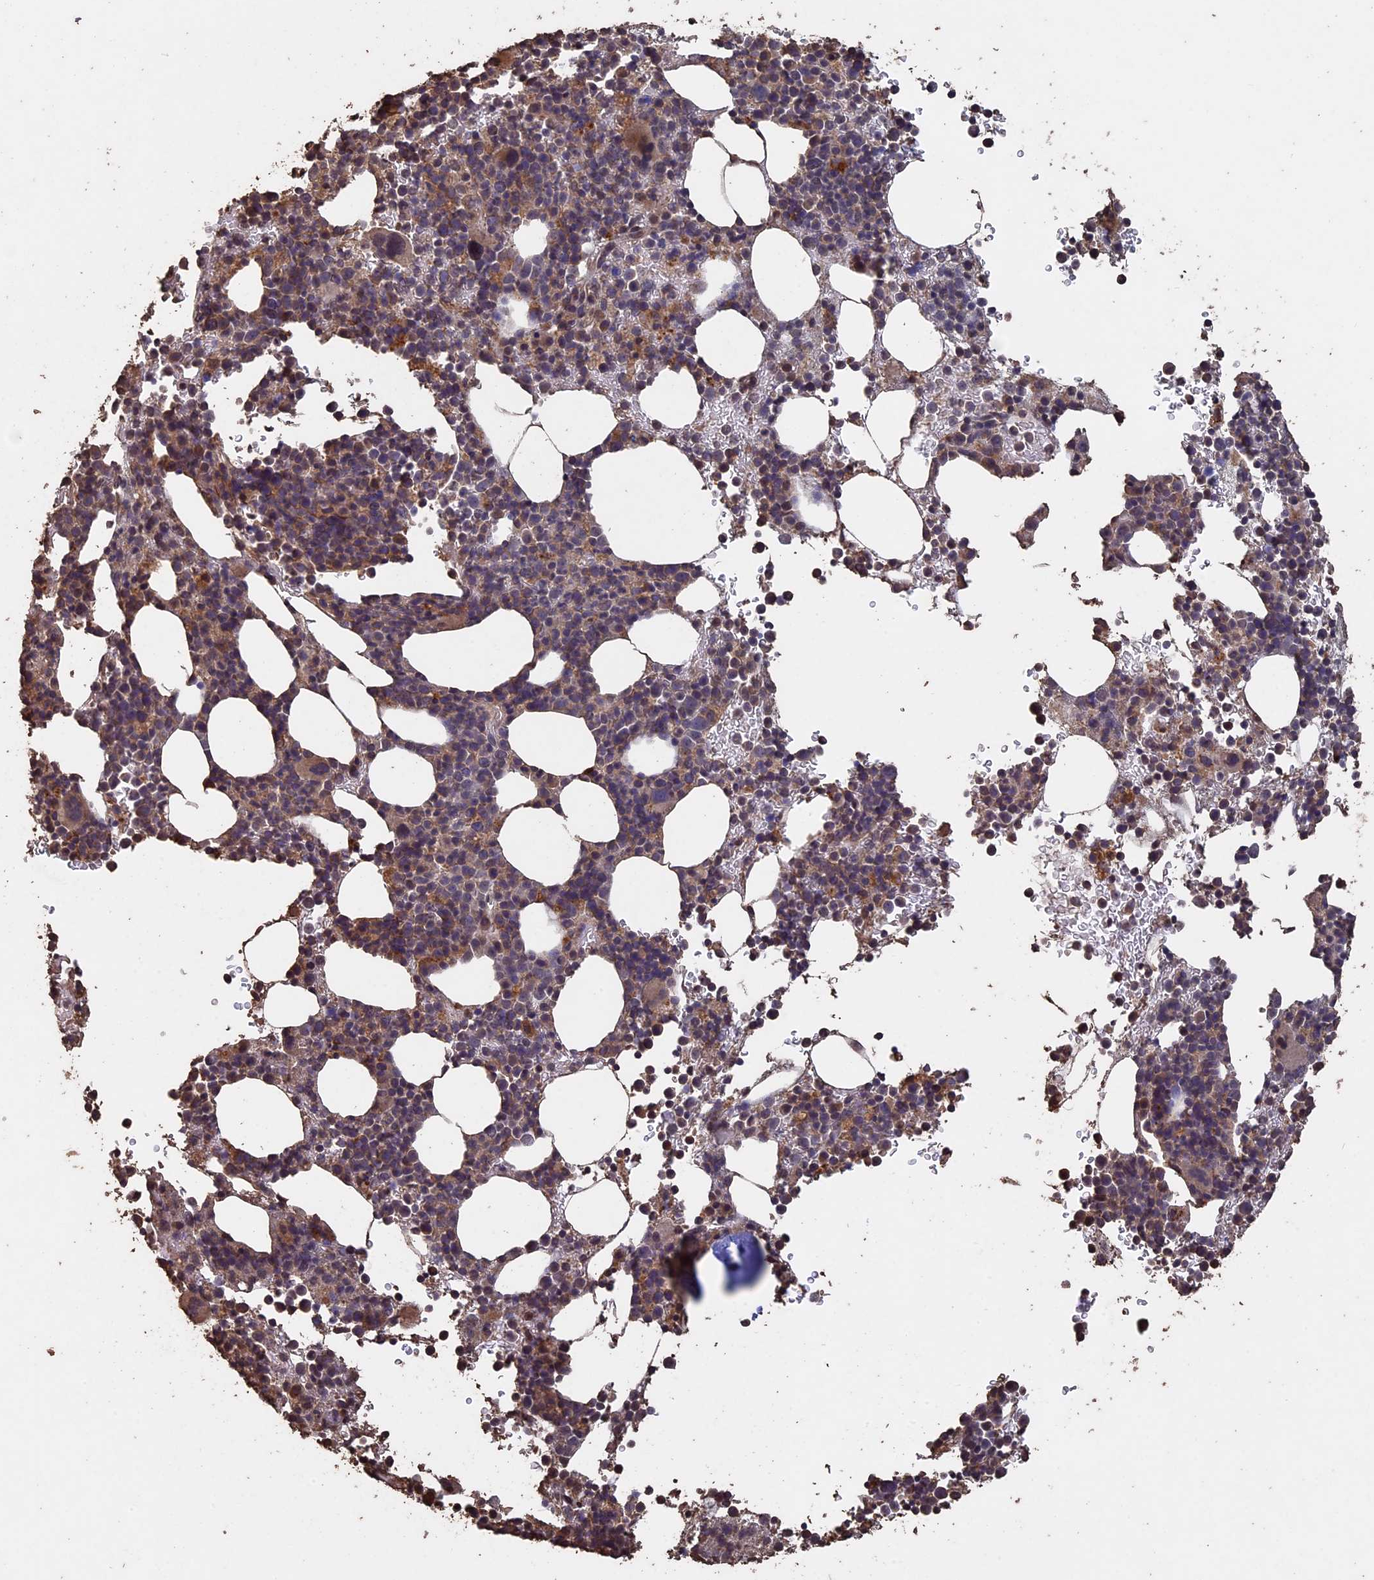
{"staining": {"intensity": "moderate", "quantity": "25%-75%", "location": "cytoplasmic/membranous"}, "tissue": "bone marrow", "cell_type": "Hematopoietic cells", "image_type": "normal", "snomed": [{"axis": "morphology", "description": "Normal tissue, NOS"}, {"axis": "topography", "description": "Bone marrow"}], "caption": "Unremarkable bone marrow displays moderate cytoplasmic/membranous staining in about 25%-75% of hematopoietic cells, visualized by immunohistochemistry.", "gene": "HUNK", "patient": {"sex": "female", "age": 82}}